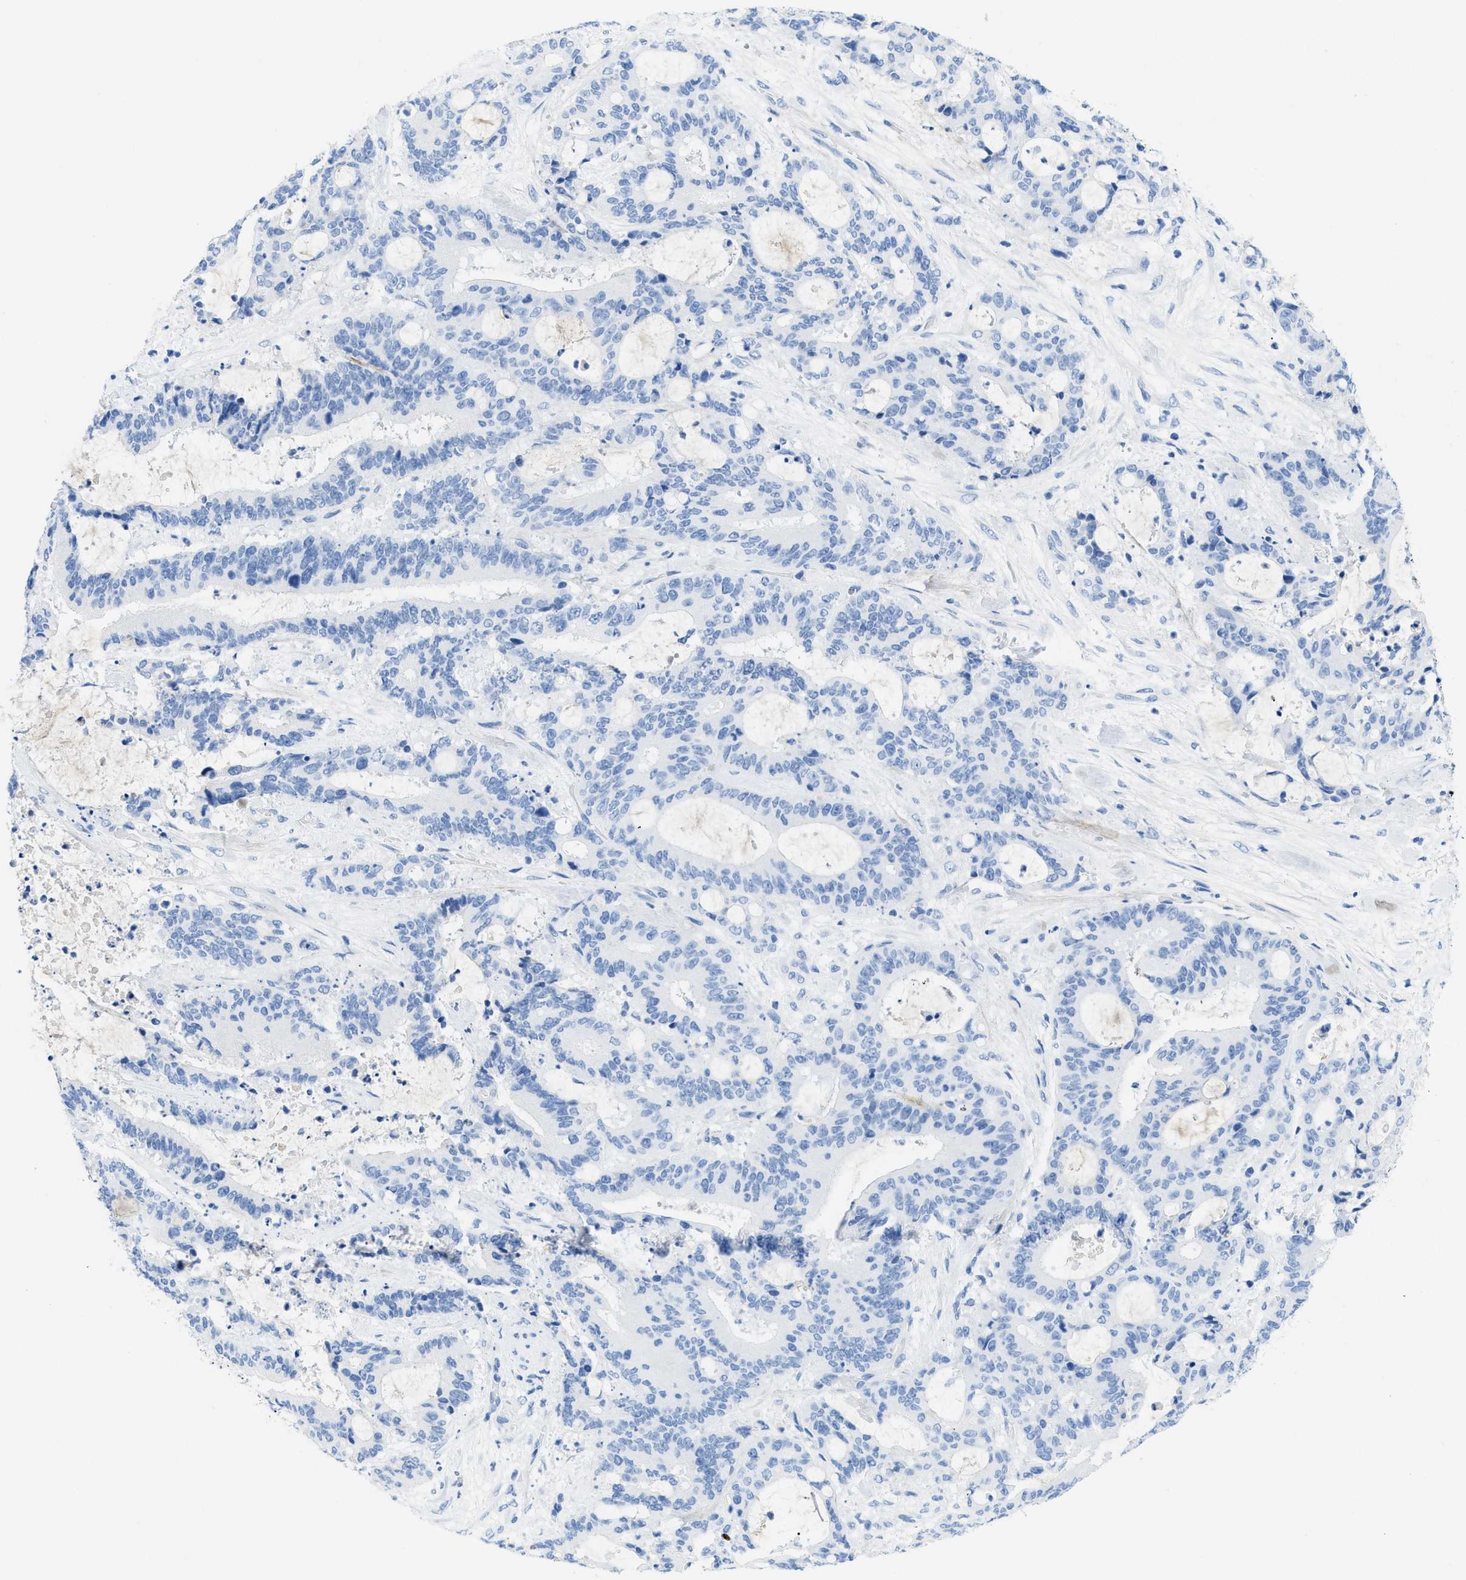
{"staining": {"intensity": "negative", "quantity": "none", "location": "none"}, "tissue": "liver cancer", "cell_type": "Tumor cells", "image_type": "cancer", "snomed": [{"axis": "morphology", "description": "Normal tissue, NOS"}, {"axis": "morphology", "description": "Cholangiocarcinoma"}, {"axis": "topography", "description": "Liver"}, {"axis": "topography", "description": "Peripheral nerve tissue"}], "caption": "Tumor cells show no significant positivity in liver cancer (cholangiocarcinoma).", "gene": "COL3A1", "patient": {"sex": "female", "age": 73}}